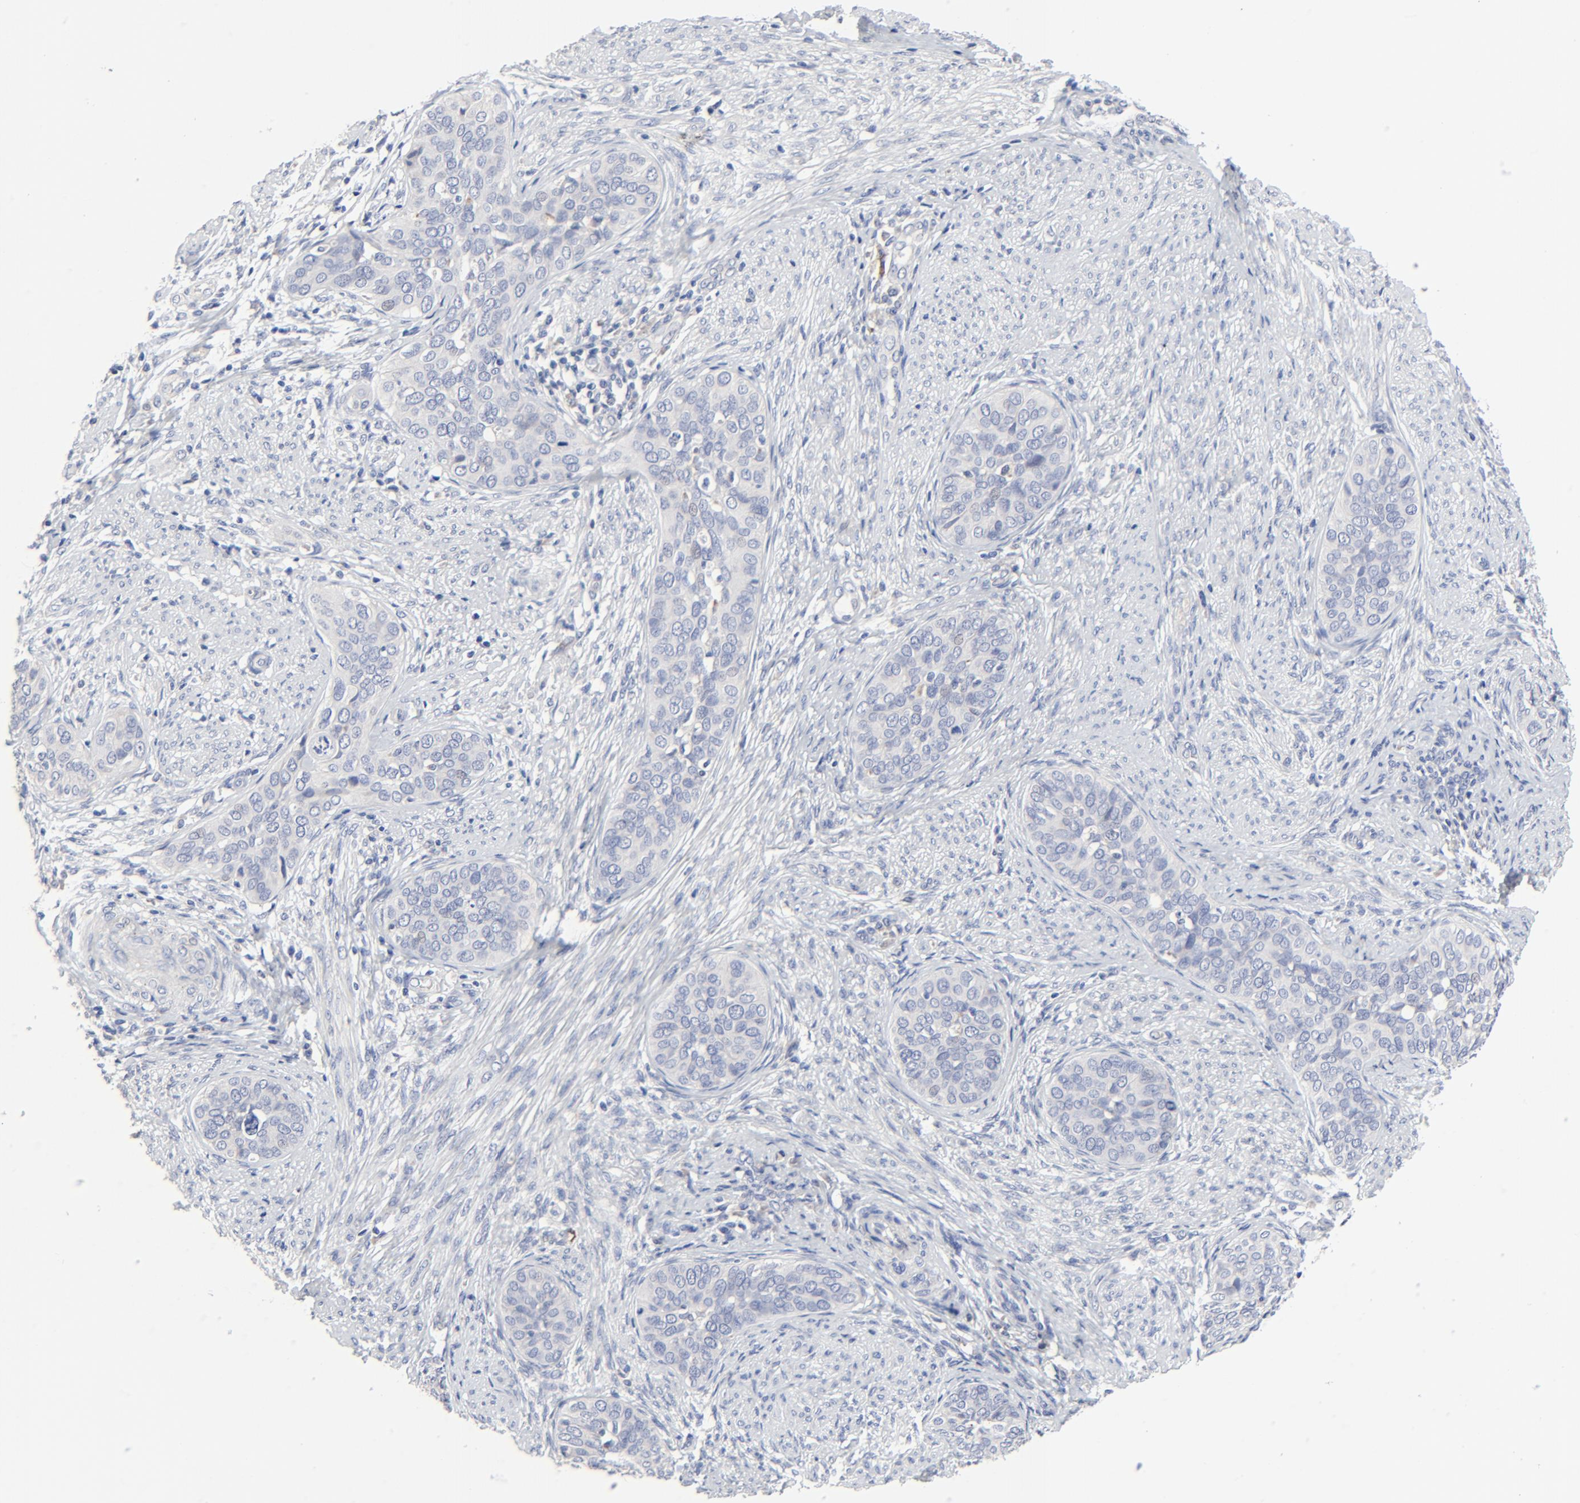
{"staining": {"intensity": "negative", "quantity": "none", "location": "none"}, "tissue": "cervical cancer", "cell_type": "Tumor cells", "image_type": "cancer", "snomed": [{"axis": "morphology", "description": "Squamous cell carcinoma, NOS"}, {"axis": "topography", "description": "Cervix"}], "caption": "Tumor cells show no significant protein positivity in cervical squamous cell carcinoma. The staining was performed using DAB (3,3'-diaminobenzidine) to visualize the protein expression in brown, while the nuclei were stained in blue with hematoxylin (Magnification: 20x).", "gene": "DHRSX", "patient": {"sex": "female", "age": 31}}